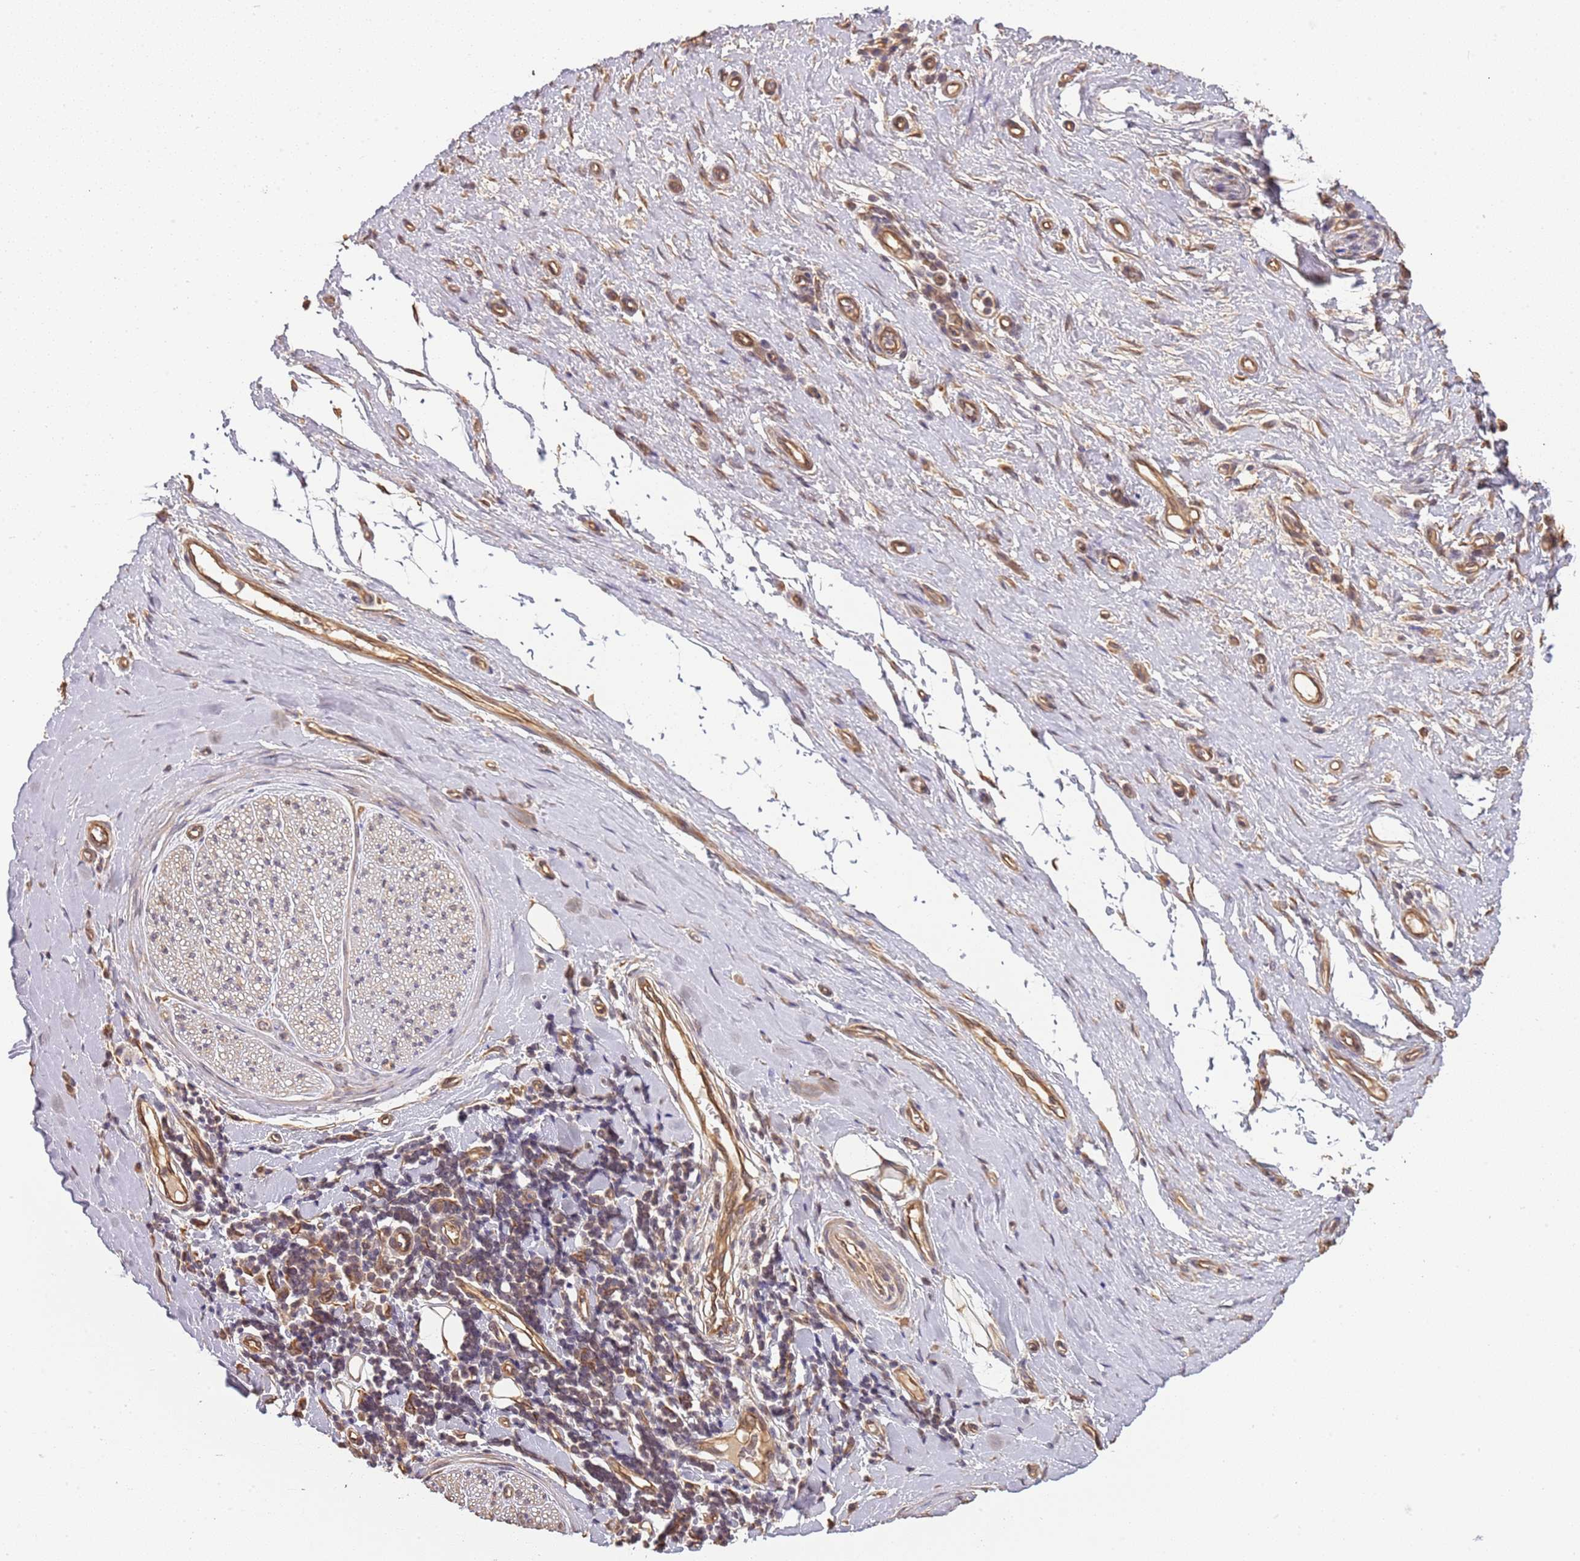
{"staining": {"intensity": "moderate", "quantity": ">75%", "location": "cytoplasmic/membranous"}, "tissue": "adipose tissue", "cell_type": "Adipocytes", "image_type": "normal", "snomed": [{"axis": "morphology", "description": "Normal tissue, NOS"}, {"axis": "morphology", "description": "Adenocarcinoma, NOS"}, {"axis": "topography", "description": "Esophagus"}, {"axis": "topography", "description": "Stomach, upper"}, {"axis": "topography", "description": "Peripheral nerve tissue"}], "caption": "Immunohistochemical staining of normal human adipose tissue shows >75% levels of moderate cytoplasmic/membranous protein positivity in about >75% of adipocytes. Ihc stains the protein in brown and the nuclei are stained blue.", "gene": "SURF2", "patient": {"sex": "male", "age": 62}}